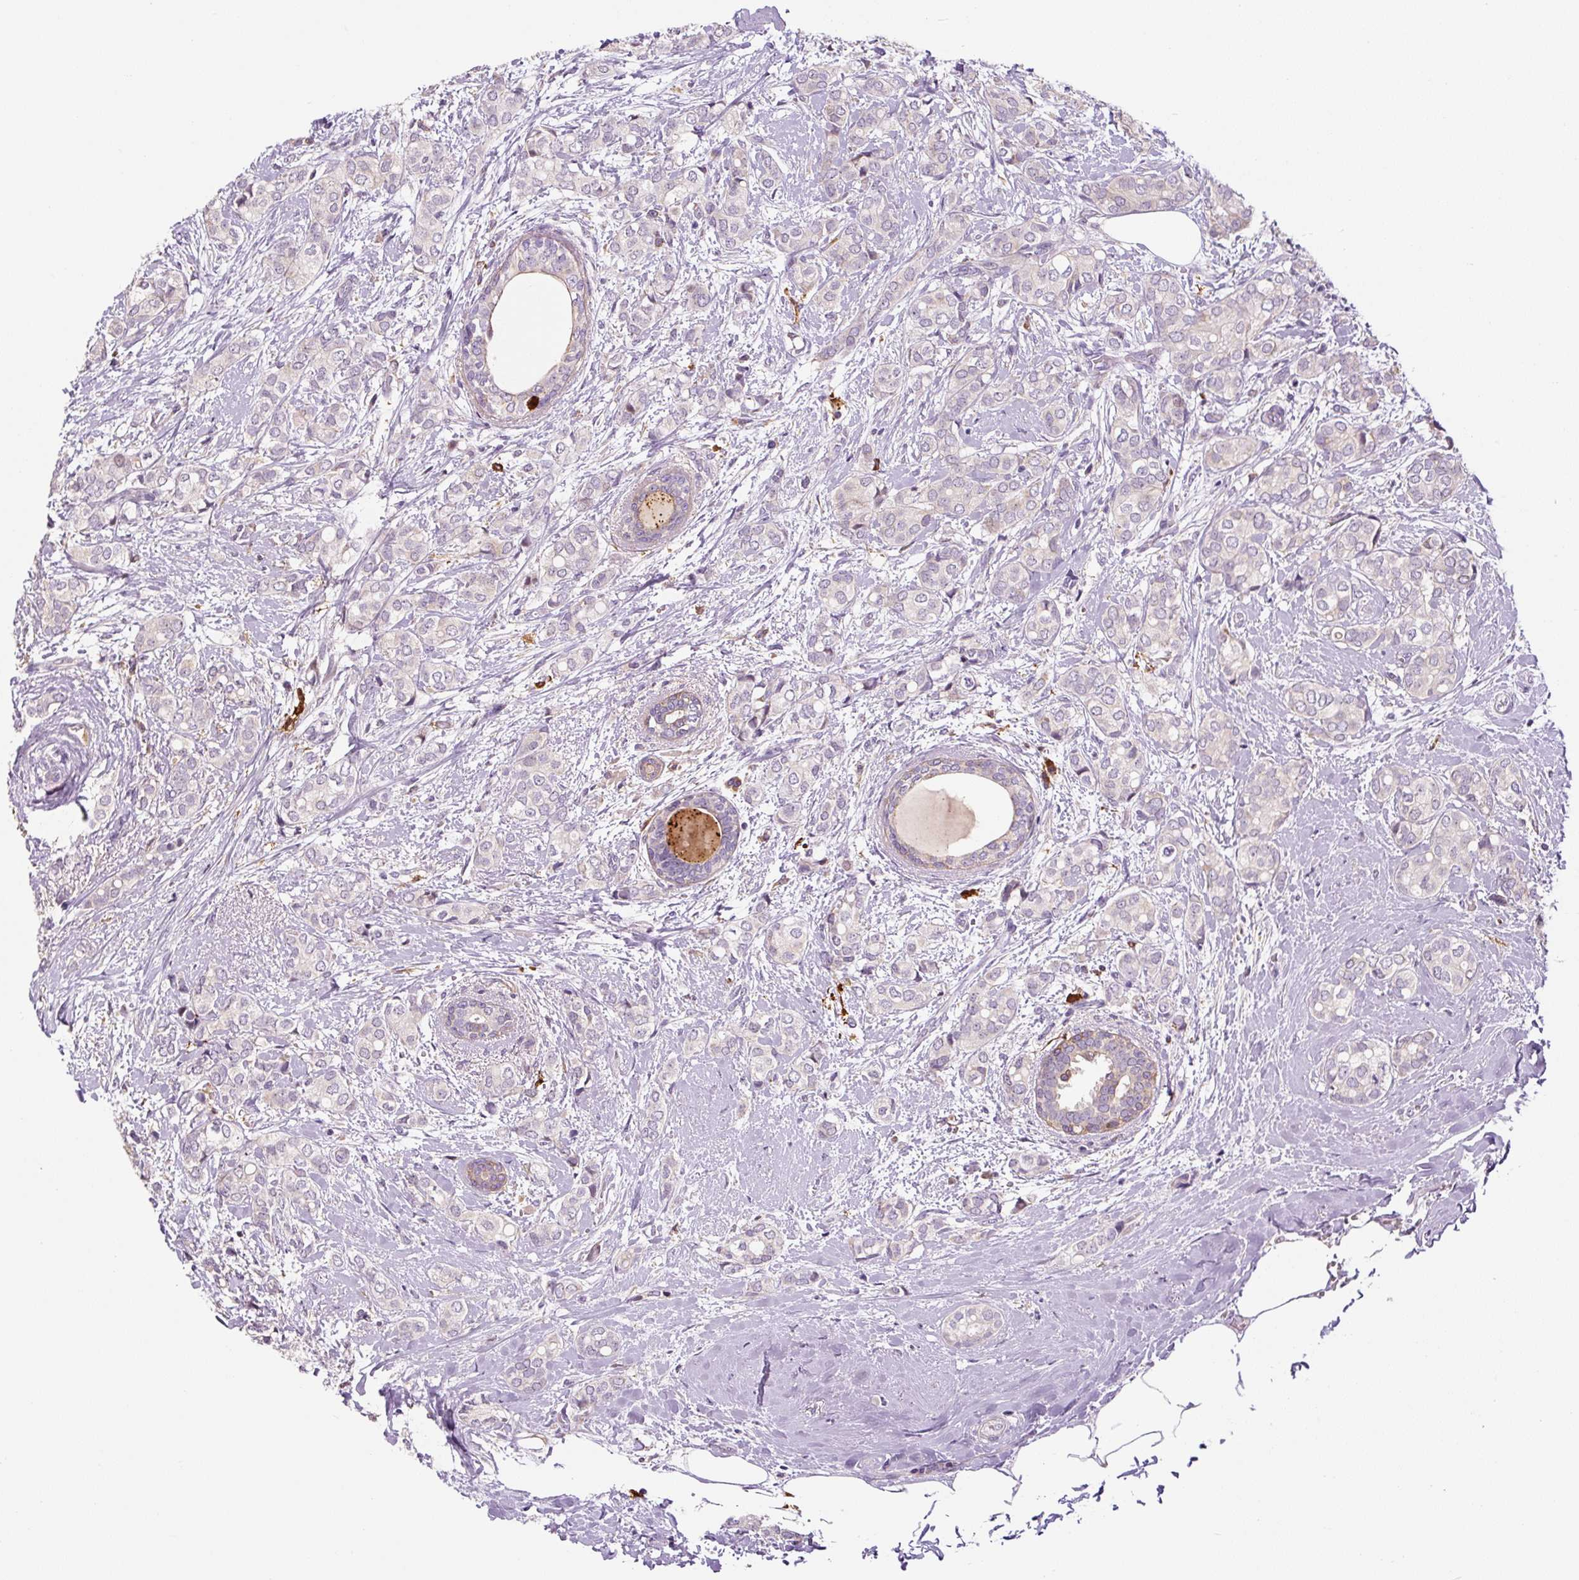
{"staining": {"intensity": "negative", "quantity": "none", "location": "none"}, "tissue": "breast cancer", "cell_type": "Tumor cells", "image_type": "cancer", "snomed": [{"axis": "morphology", "description": "Duct carcinoma"}, {"axis": "topography", "description": "Breast"}], "caption": "This is an IHC histopathology image of intraductal carcinoma (breast). There is no expression in tumor cells.", "gene": "FUT10", "patient": {"sex": "female", "age": 73}}